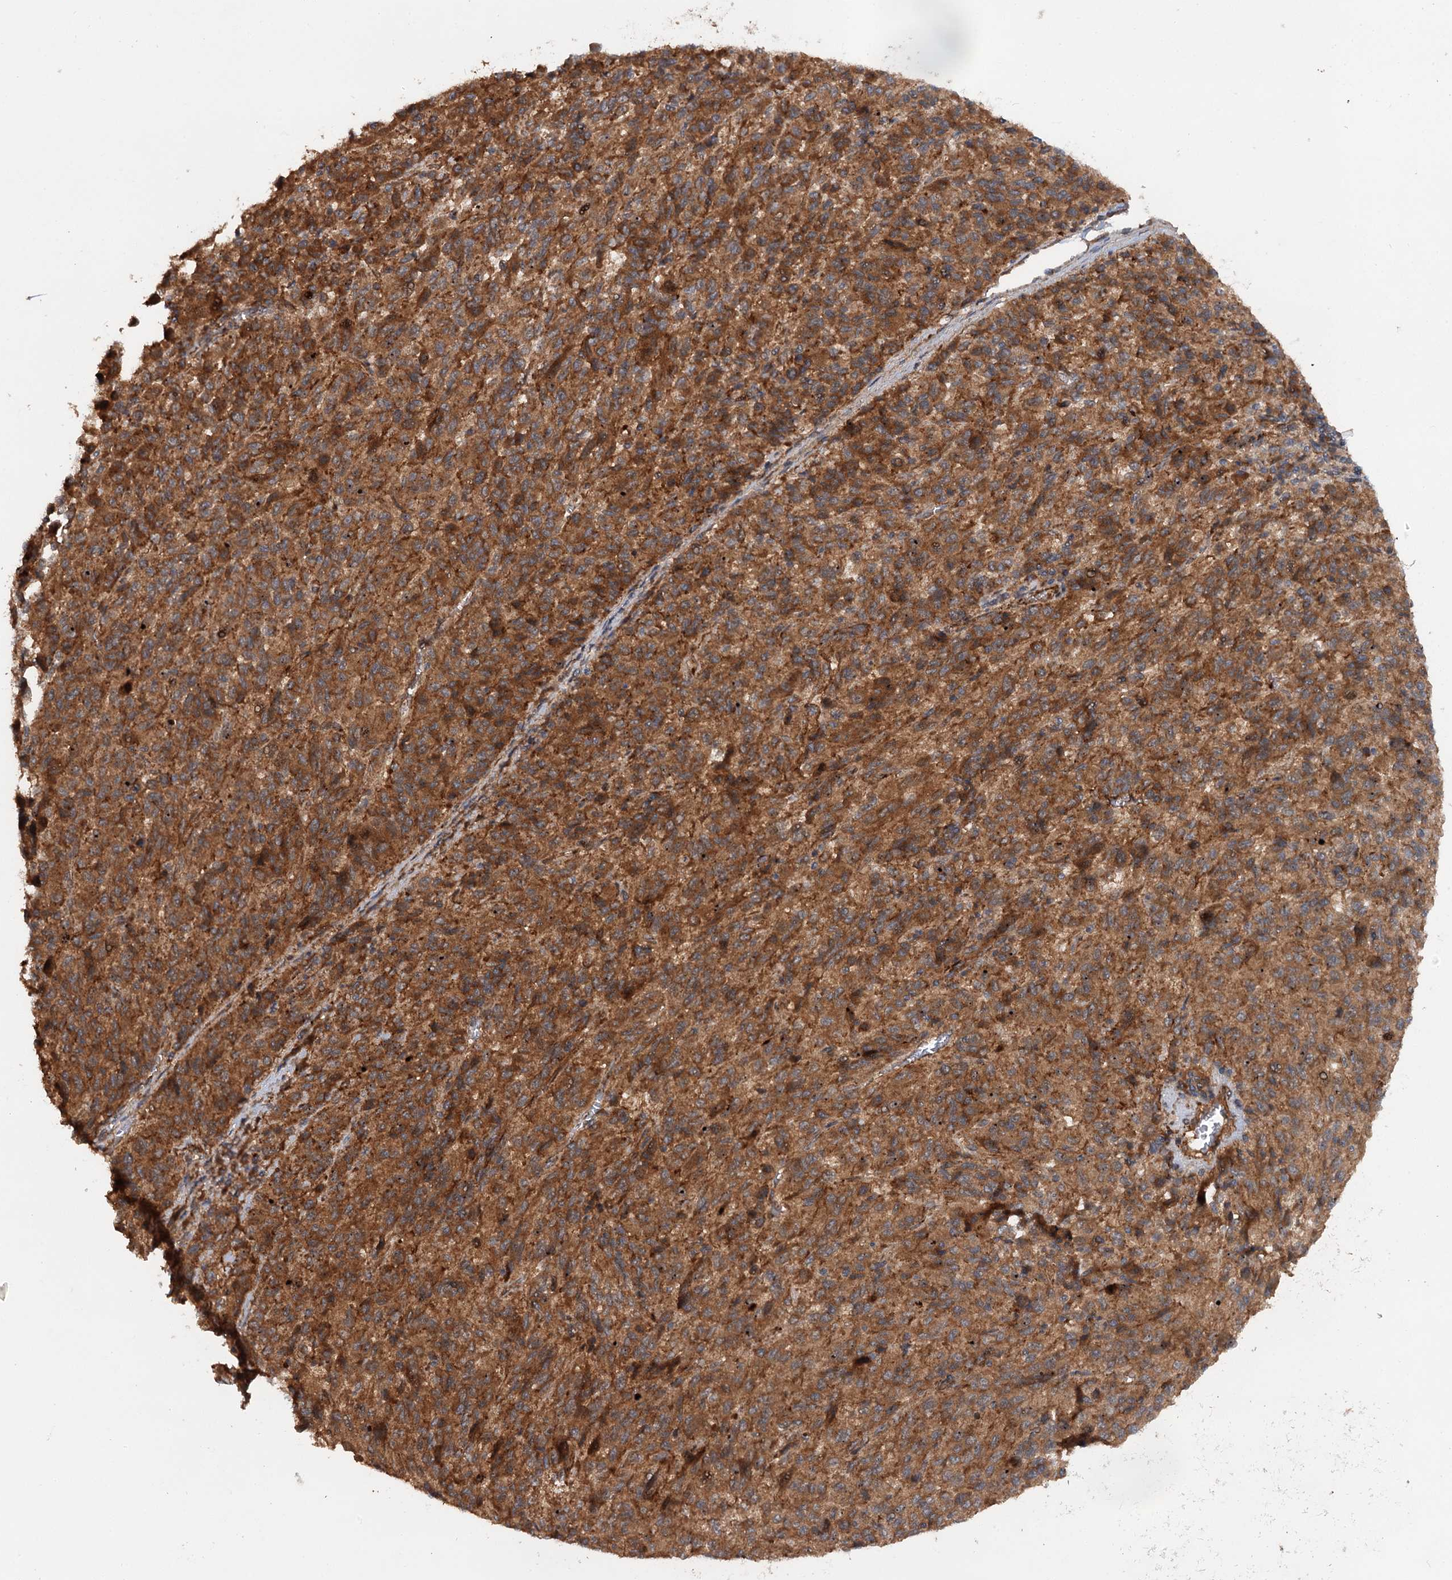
{"staining": {"intensity": "moderate", "quantity": ">75%", "location": "cytoplasmic/membranous"}, "tissue": "melanoma", "cell_type": "Tumor cells", "image_type": "cancer", "snomed": [{"axis": "morphology", "description": "Malignant melanoma, Metastatic site"}, {"axis": "topography", "description": "Lung"}], "caption": "Immunohistochemical staining of human malignant melanoma (metastatic site) demonstrates medium levels of moderate cytoplasmic/membranous positivity in approximately >75% of tumor cells.", "gene": "ADGRG4", "patient": {"sex": "male", "age": 64}}